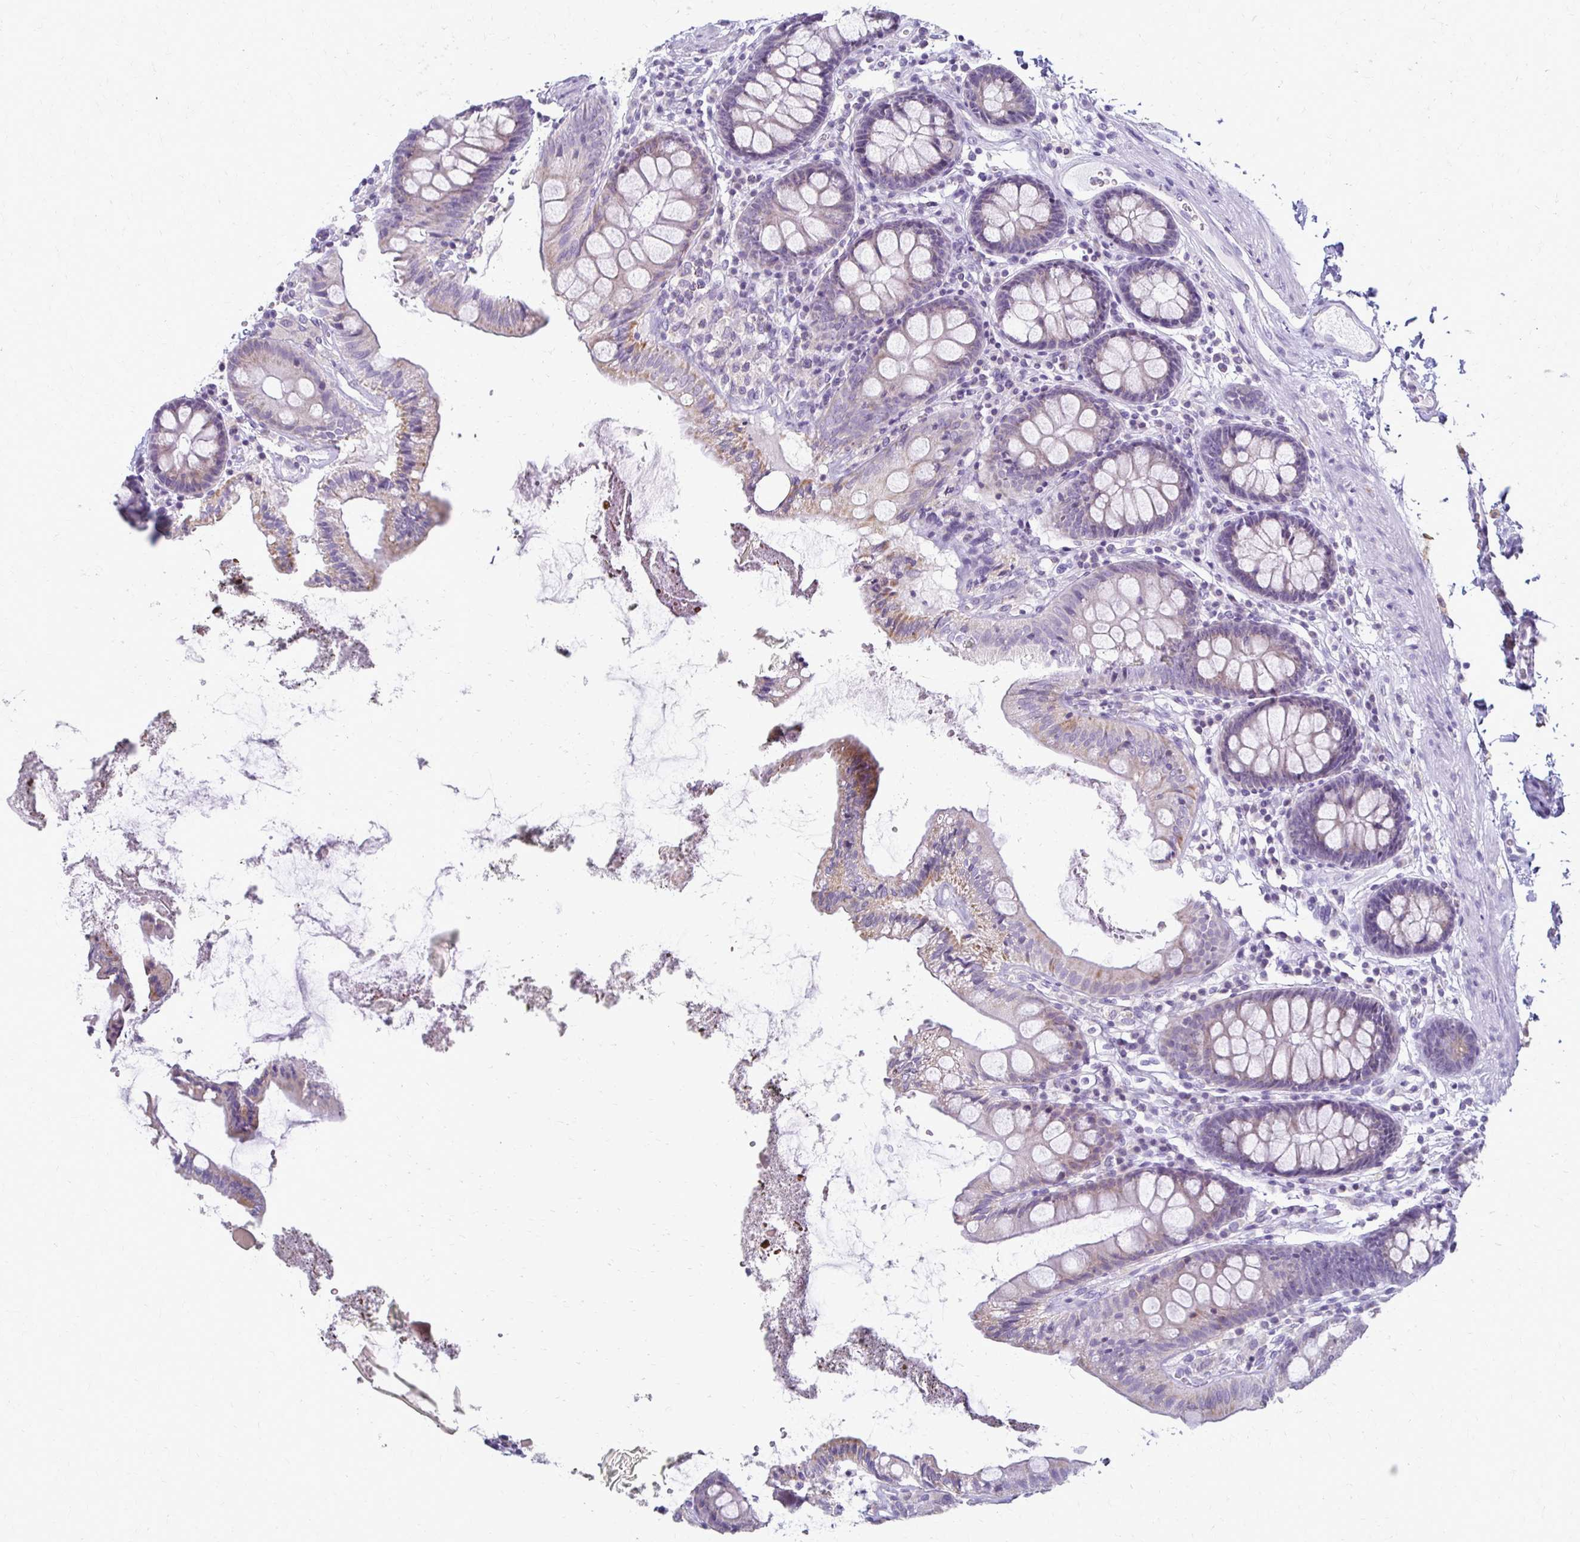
{"staining": {"intensity": "negative", "quantity": "none", "location": "none"}, "tissue": "colon", "cell_type": "Endothelial cells", "image_type": "normal", "snomed": [{"axis": "morphology", "description": "Normal tissue, NOS"}, {"axis": "topography", "description": "Colon"}], "caption": "Protein analysis of unremarkable colon exhibits no significant positivity in endothelial cells. (Stains: DAB (3,3'-diaminobenzidine) immunohistochemistry (IHC) with hematoxylin counter stain, Microscopy: brightfield microscopy at high magnification).", "gene": "FCGR2A", "patient": {"sex": "male", "age": 84}}